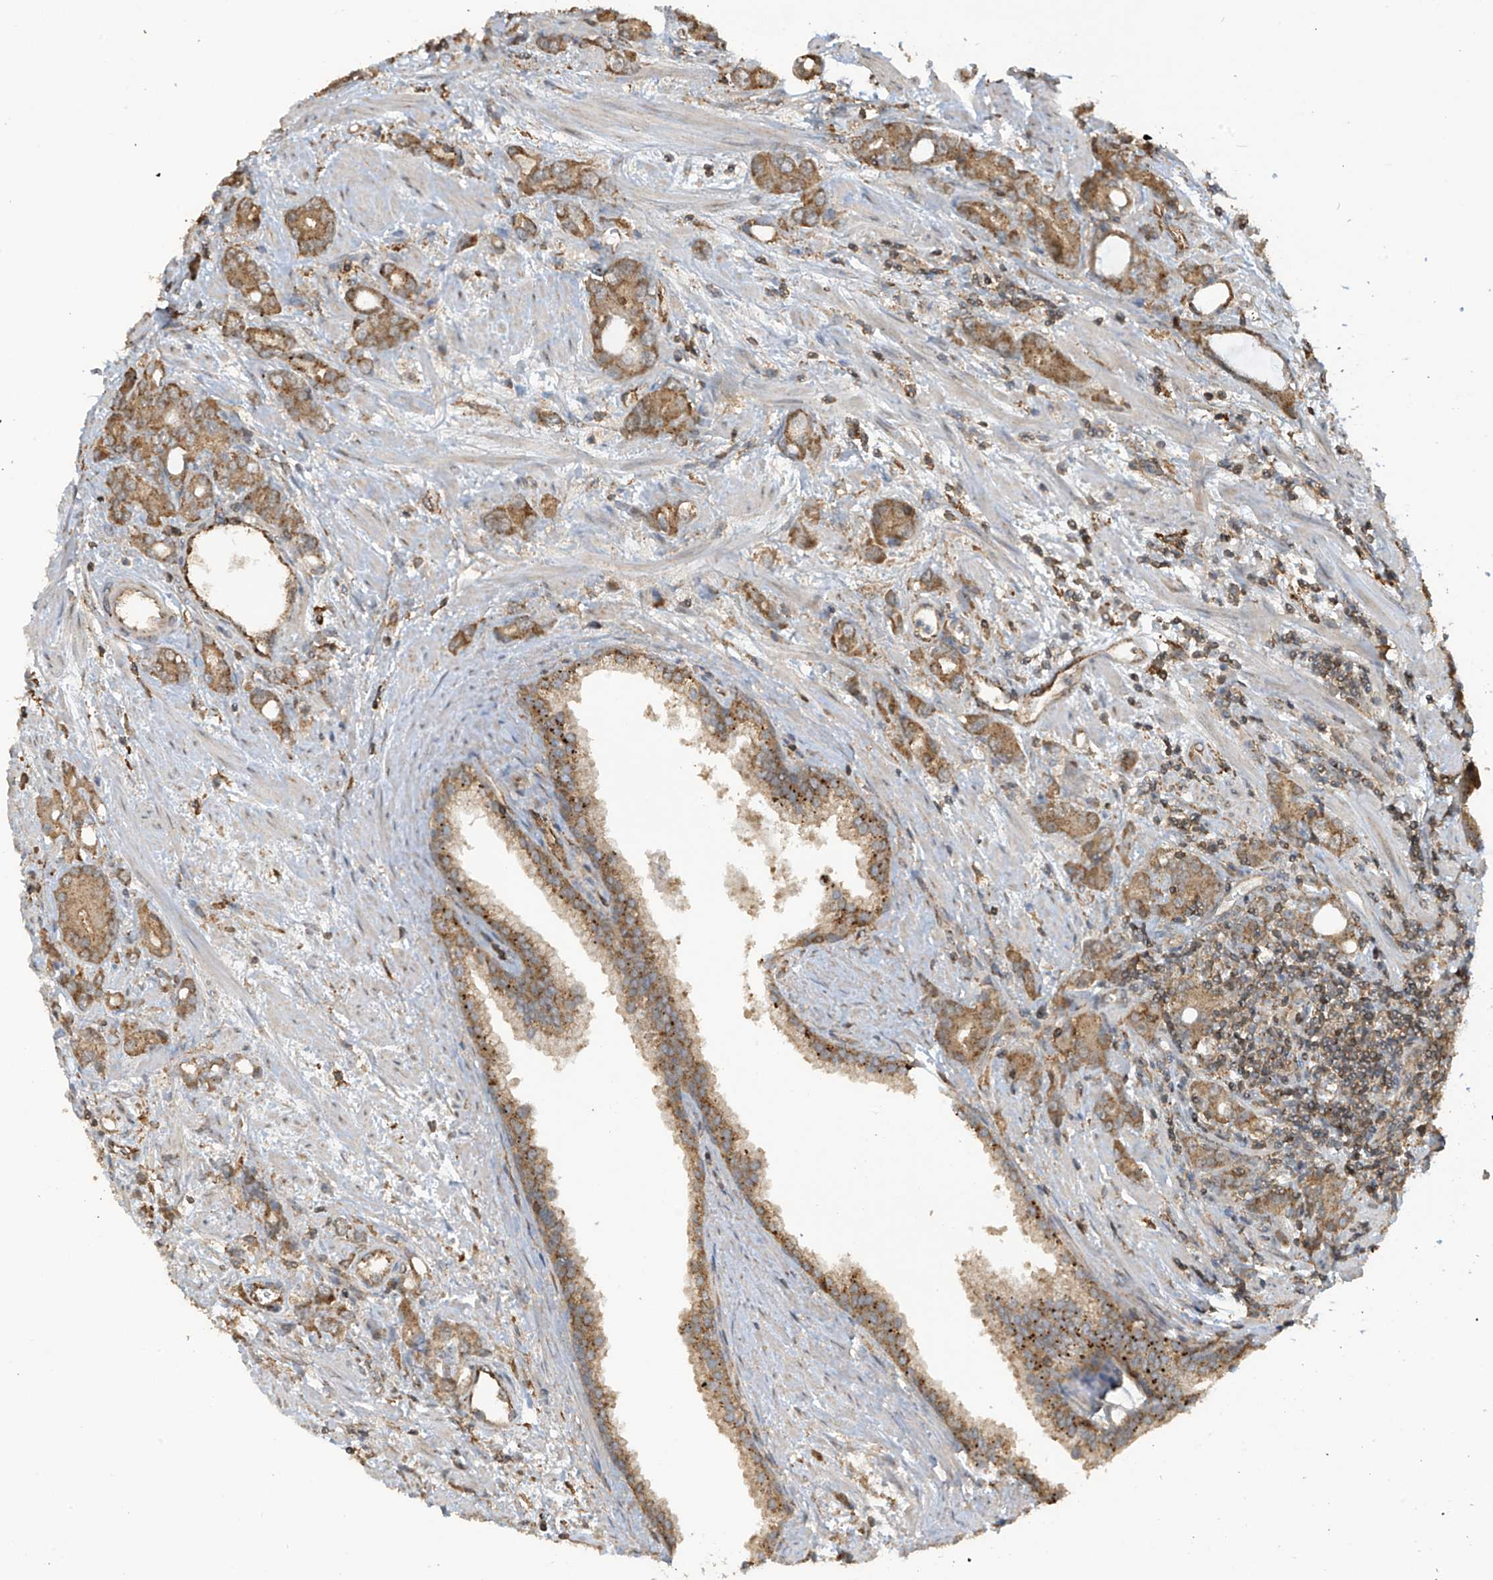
{"staining": {"intensity": "moderate", "quantity": ">75%", "location": "cytoplasmic/membranous"}, "tissue": "prostate cancer", "cell_type": "Tumor cells", "image_type": "cancer", "snomed": [{"axis": "morphology", "description": "Adenocarcinoma, High grade"}, {"axis": "topography", "description": "Prostate"}], "caption": "Protein staining of prostate high-grade adenocarcinoma tissue reveals moderate cytoplasmic/membranous positivity in about >75% of tumor cells.", "gene": "COX10", "patient": {"sex": "male", "age": 62}}